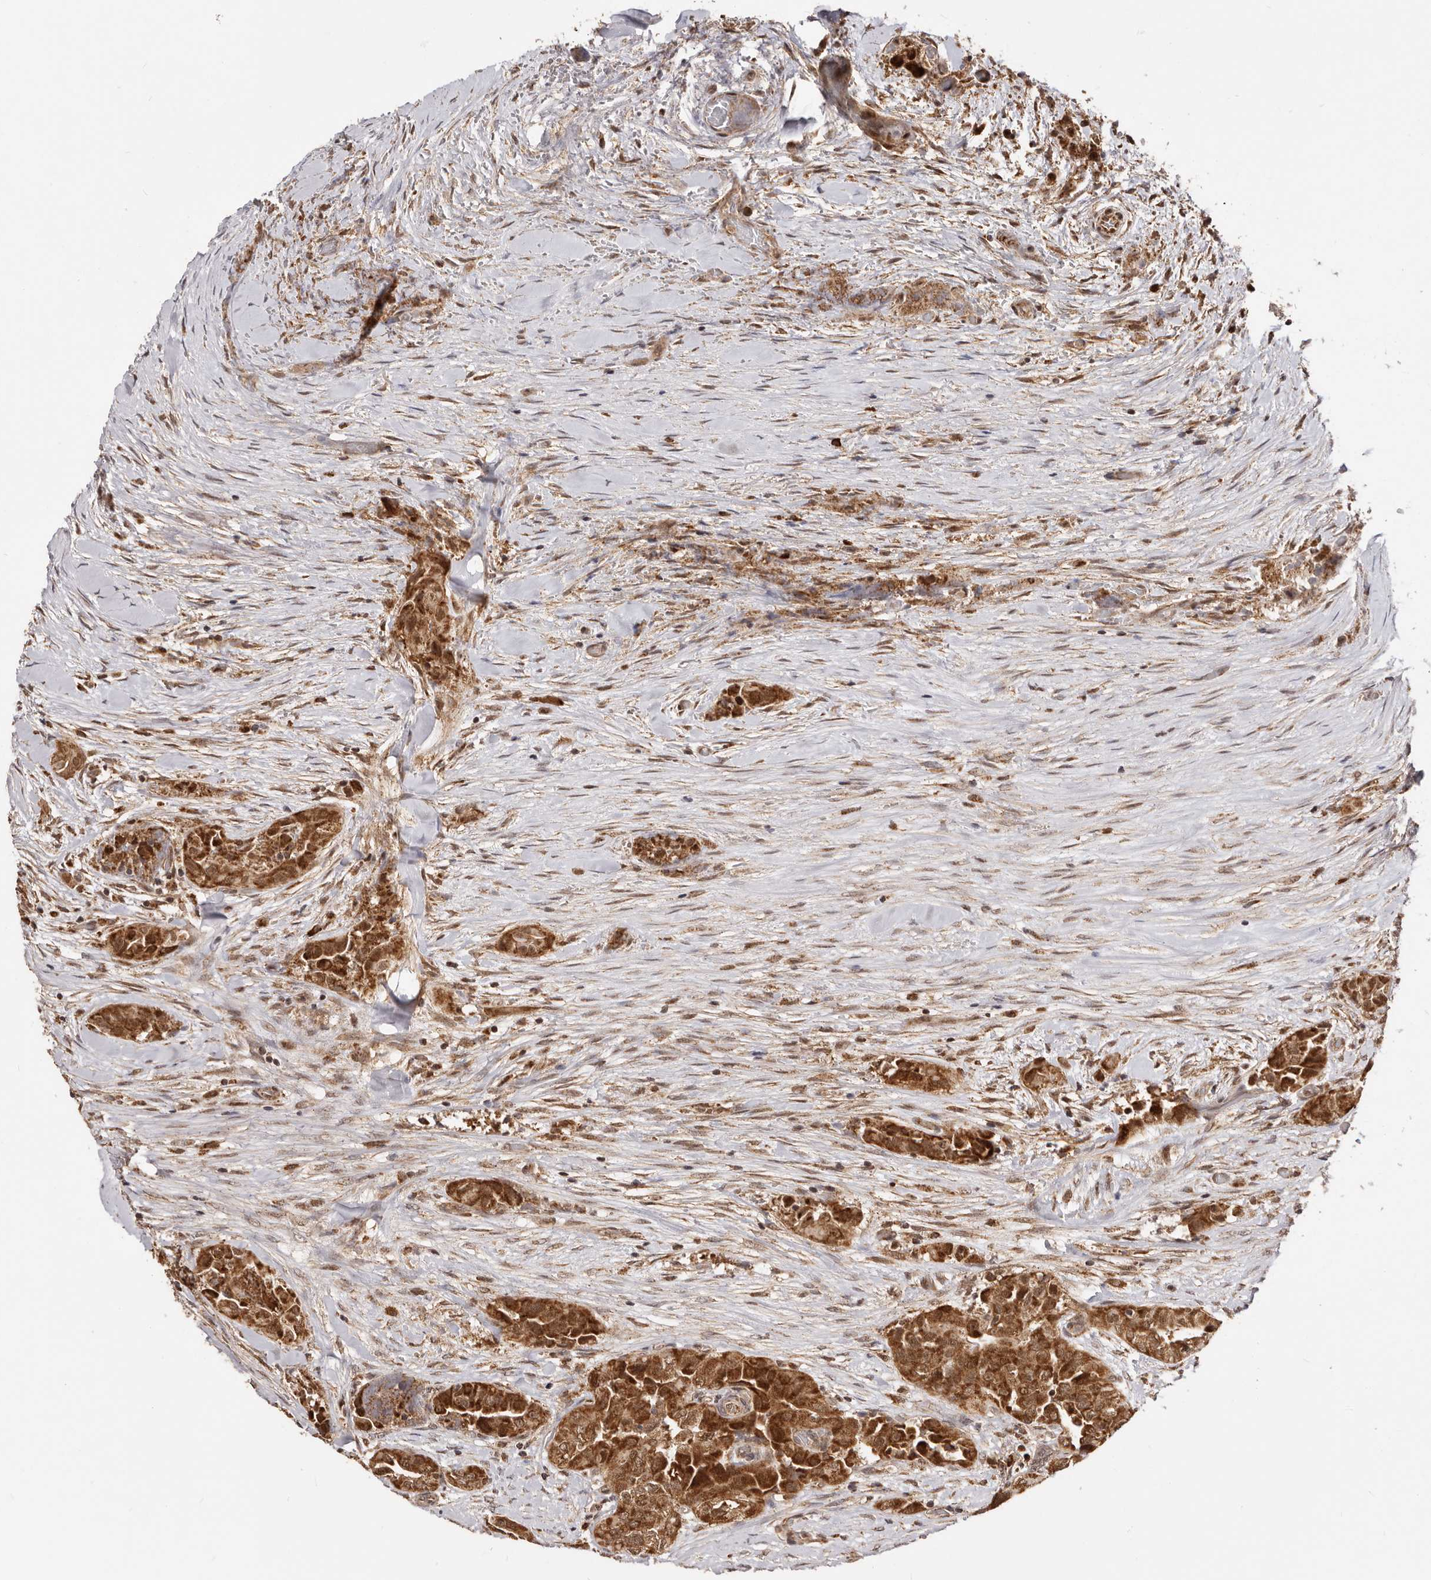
{"staining": {"intensity": "strong", "quantity": ">75%", "location": "cytoplasmic/membranous,nuclear"}, "tissue": "thyroid cancer", "cell_type": "Tumor cells", "image_type": "cancer", "snomed": [{"axis": "morphology", "description": "Papillary adenocarcinoma, NOS"}, {"axis": "topography", "description": "Thyroid gland"}], "caption": "Protein staining of thyroid cancer (papillary adenocarcinoma) tissue displays strong cytoplasmic/membranous and nuclear expression in approximately >75% of tumor cells. (Stains: DAB in brown, nuclei in blue, Microscopy: brightfield microscopy at high magnification).", "gene": "SEC14L1", "patient": {"sex": "female", "age": 59}}